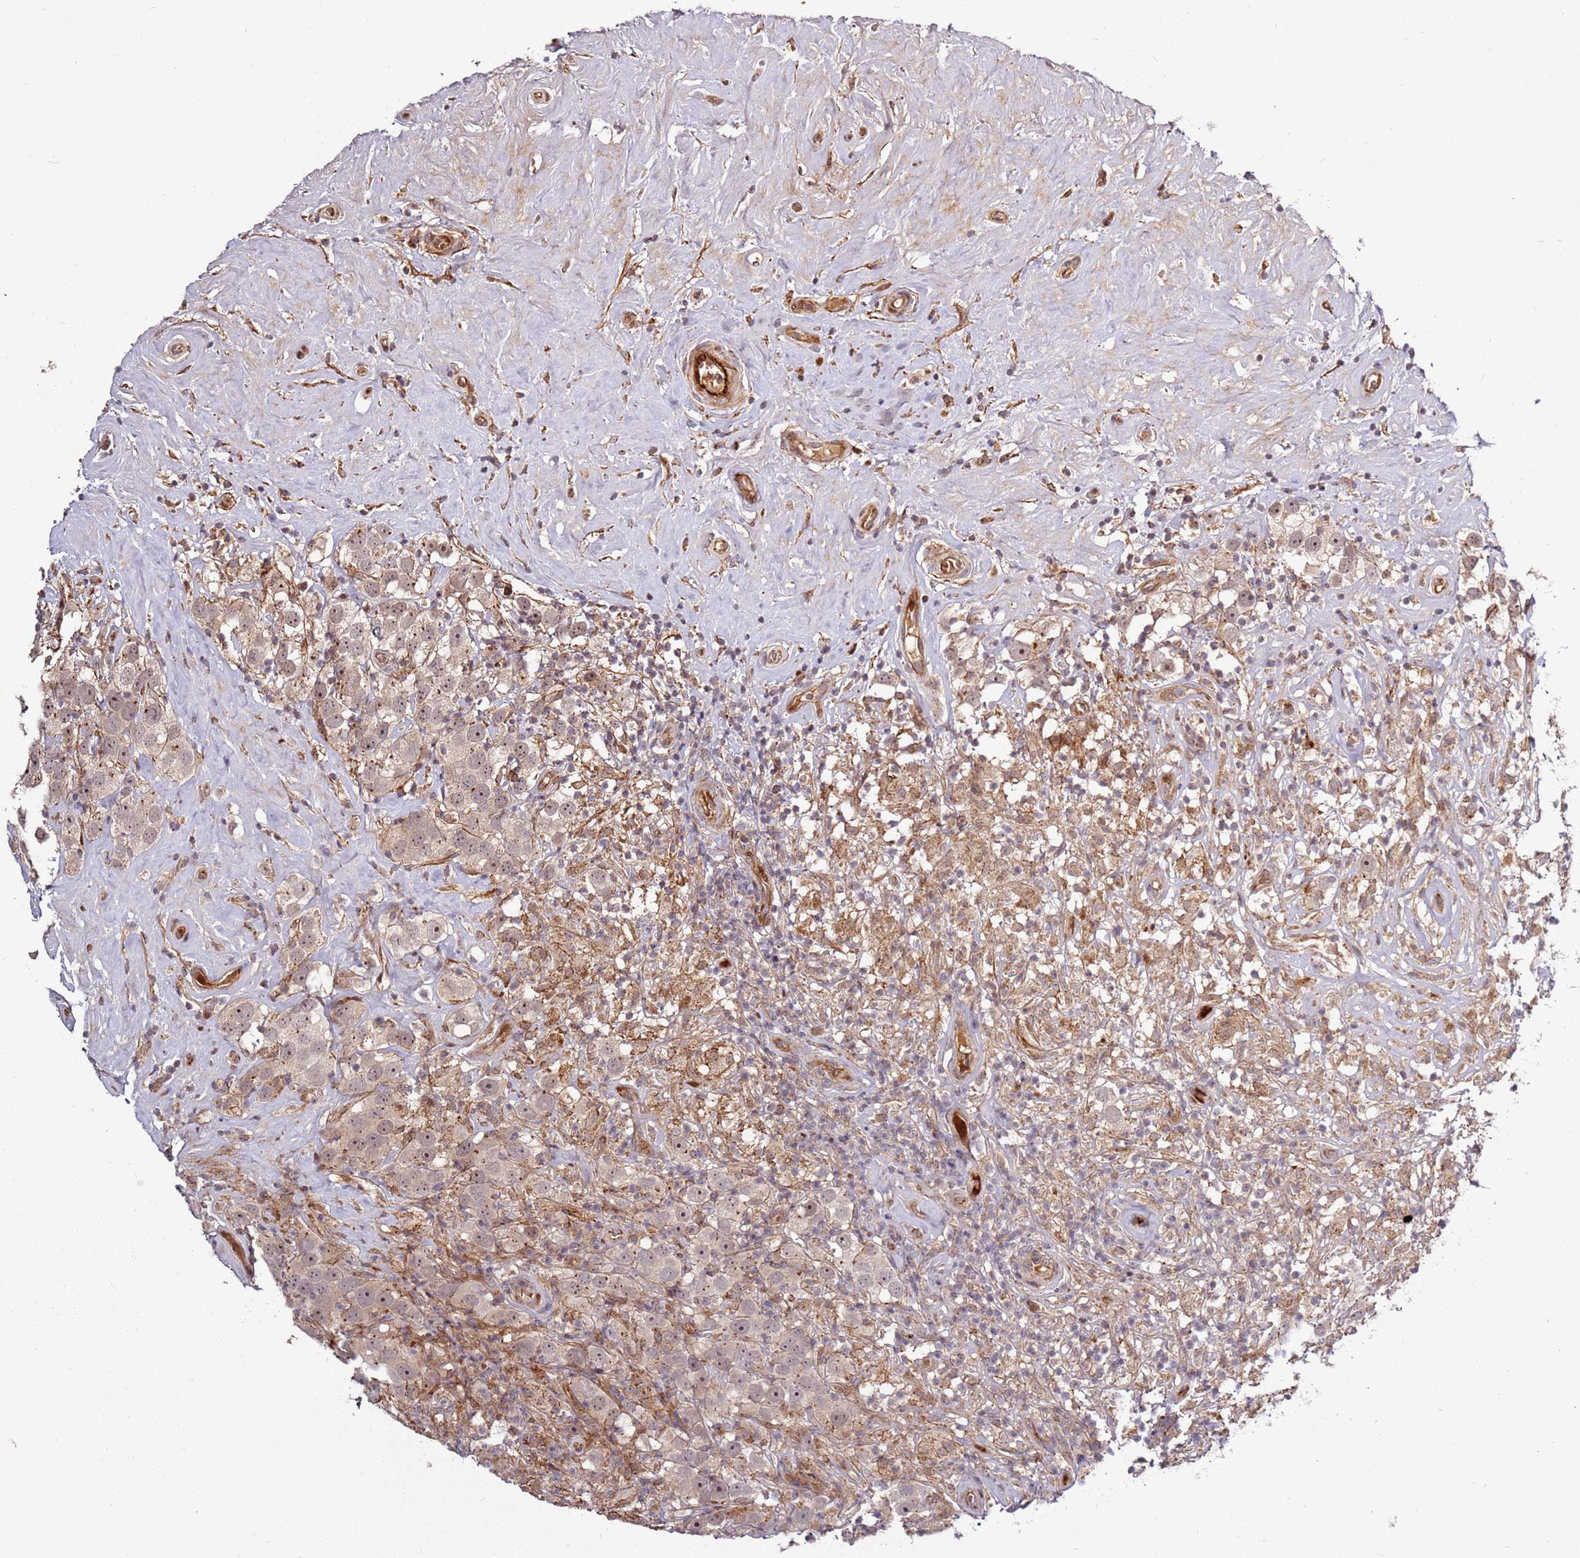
{"staining": {"intensity": "weak", "quantity": ">75%", "location": "cytoplasmic/membranous,nuclear"}, "tissue": "testis cancer", "cell_type": "Tumor cells", "image_type": "cancer", "snomed": [{"axis": "morphology", "description": "Seminoma, NOS"}, {"axis": "topography", "description": "Testis"}], "caption": "Testis seminoma was stained to show a protein in brown. There is low levels of weak cytoplasmic/membranous and nuclear expression in approximately >75% of tumor cells.", "gene": "RHBDL1", "patient": {"sex": "male", "age": 49}}